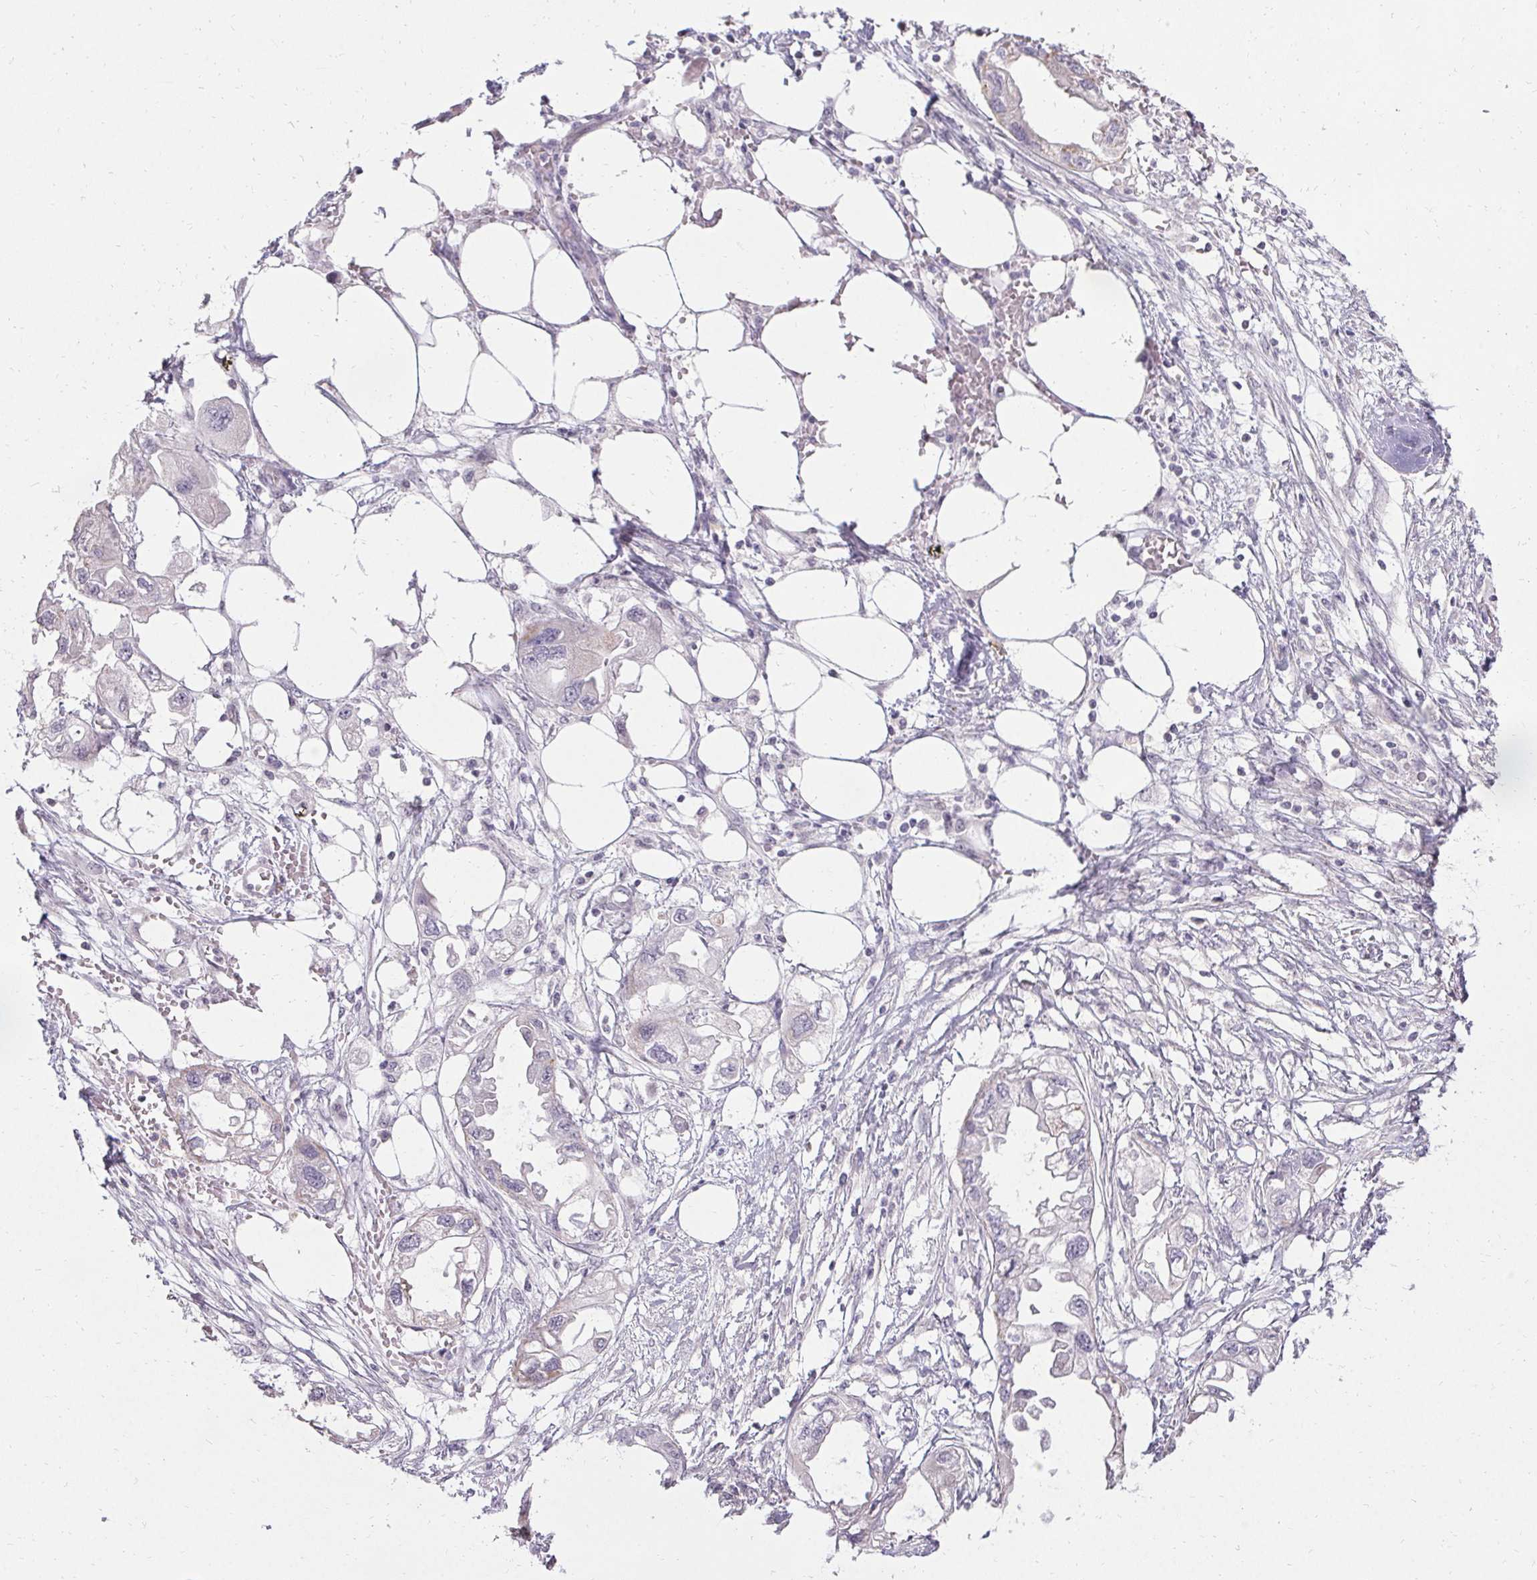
{"staining": {"intensity": "negative", "quantity": "none", "location": "none"}, "tissue": "endometrial cancer", "cell_type": "Tumor cells", "image_type": "cancer", "snomed": [{"axis": "morphology", "description": "Adenocarcinoma, NOS"}, {"axis": "morphology", "description": "Adenocarcinoma, metastatic, NOS"}, {"axis": "topography", "description": "Adipose tissue"}, {"axis": "topography", "description": "Endometrium"}], "caption": "A histopathology image of endometrial adenocarcinoma stained for a protein reveals no brown staining in tumor cells.", "gene": "PMEL", "patient": {"sex": "female", "age": 67}}